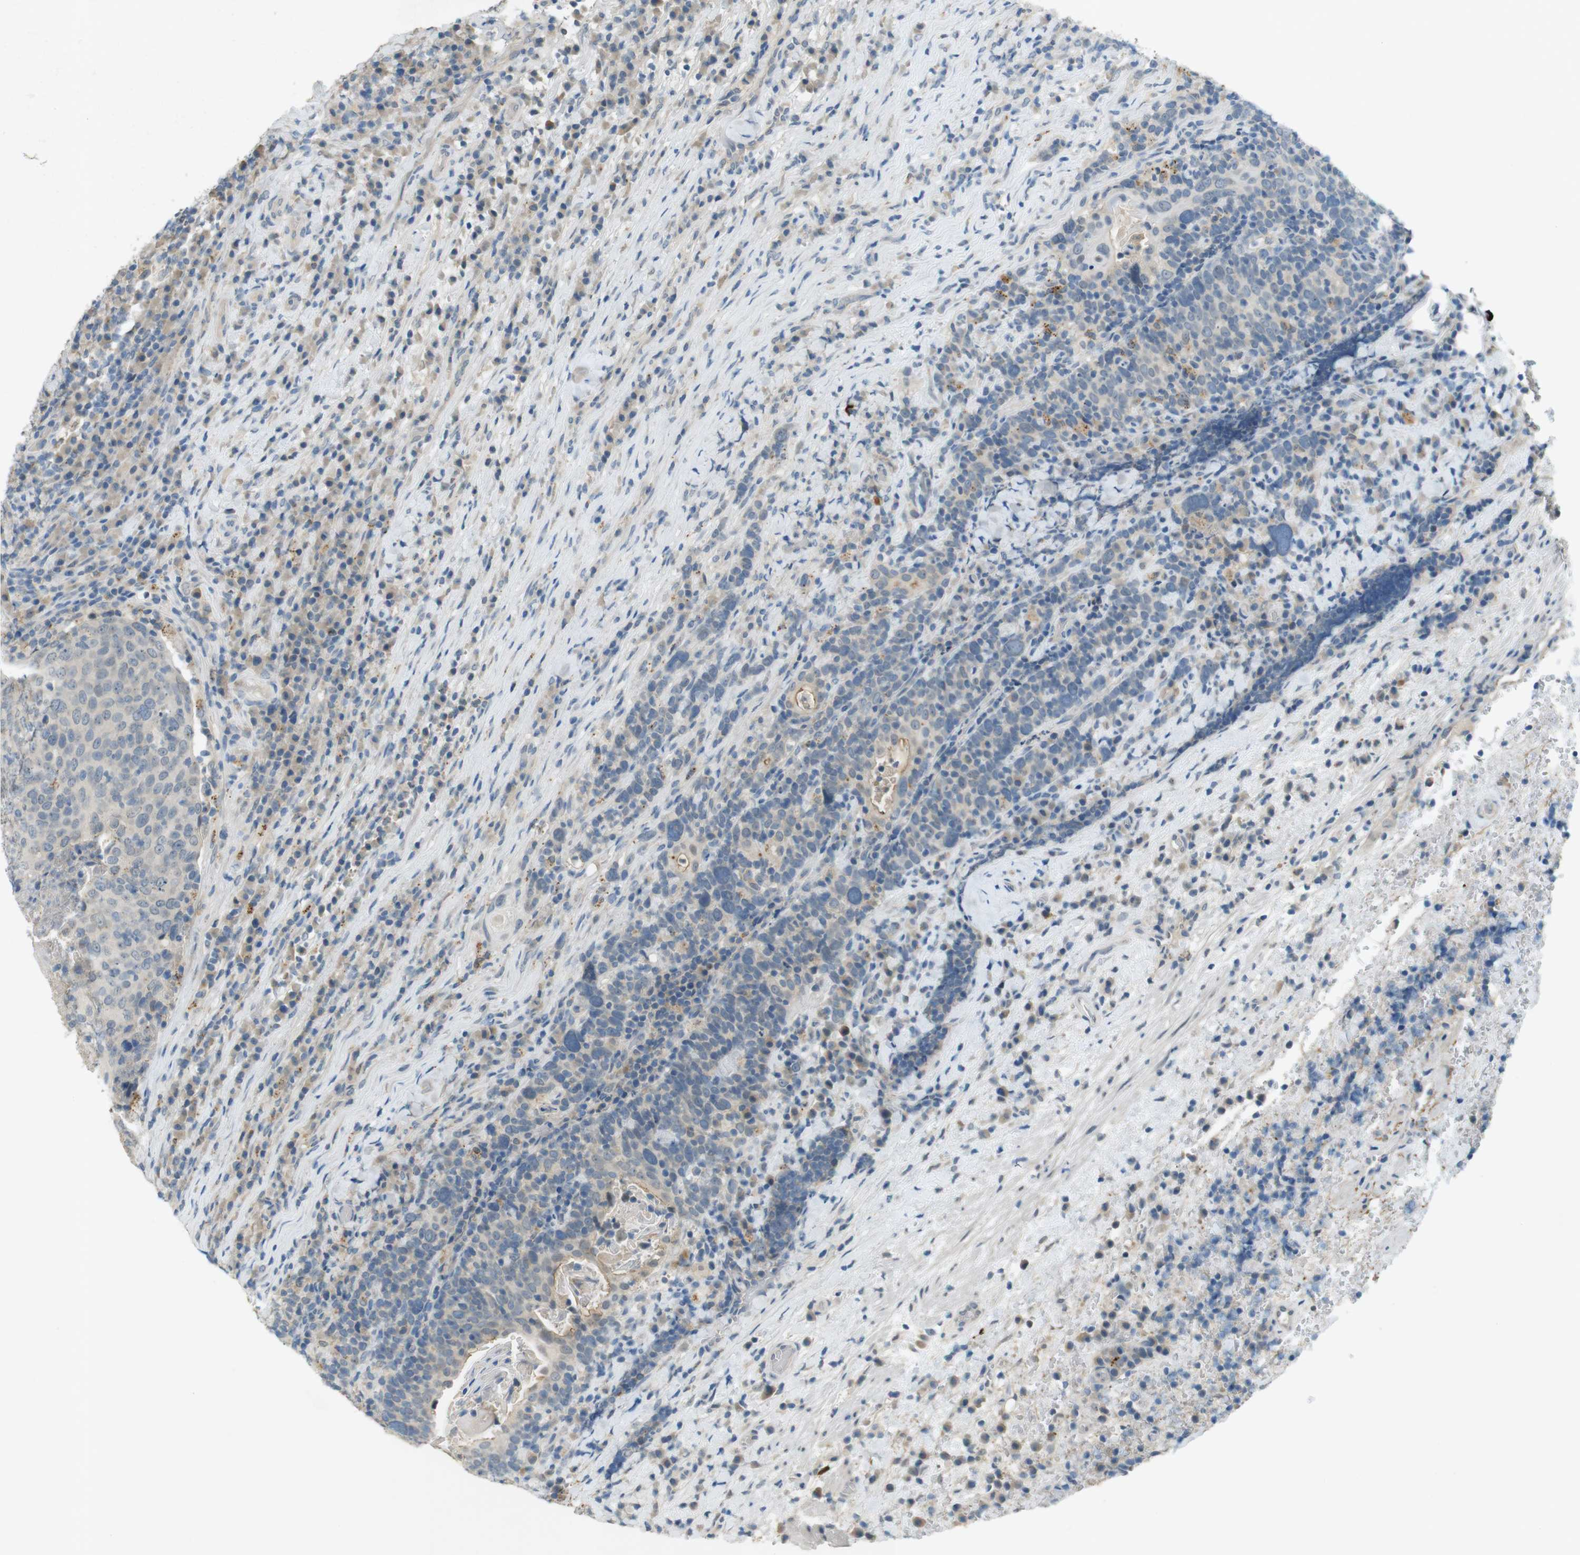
{"staining": {"intensity": "weak", "quantity": ">75%", "location": "cytoplasmic/membranous"}, "tissue": "head and neck cancer", "cell_type": "Tumor cells", "image_type": "cancer", "snomed": [{"axis": "morphology", "description": "Squamous cell carcinoma, NOS"}, {"axis": "morphology", "description": "Squamous cell carcinoma, metastatic, NOS"}, {"axis": "topography", "description": "Lymph node"}, {"axis": "topography", "description": "Head-Neck"}], "caption": "Head and neck cancer (metastatic squamous cell carcinoma) stained with DAB immunohistochemistry (IHC) displays low levels of weak cytoplasmic/membranous staining in about >75% of tumor cells. (Brightfield microscopy of DAB IHC at high magnification).", "gene": "UGT8", "patient": {"sex": "male", "age": 62}}